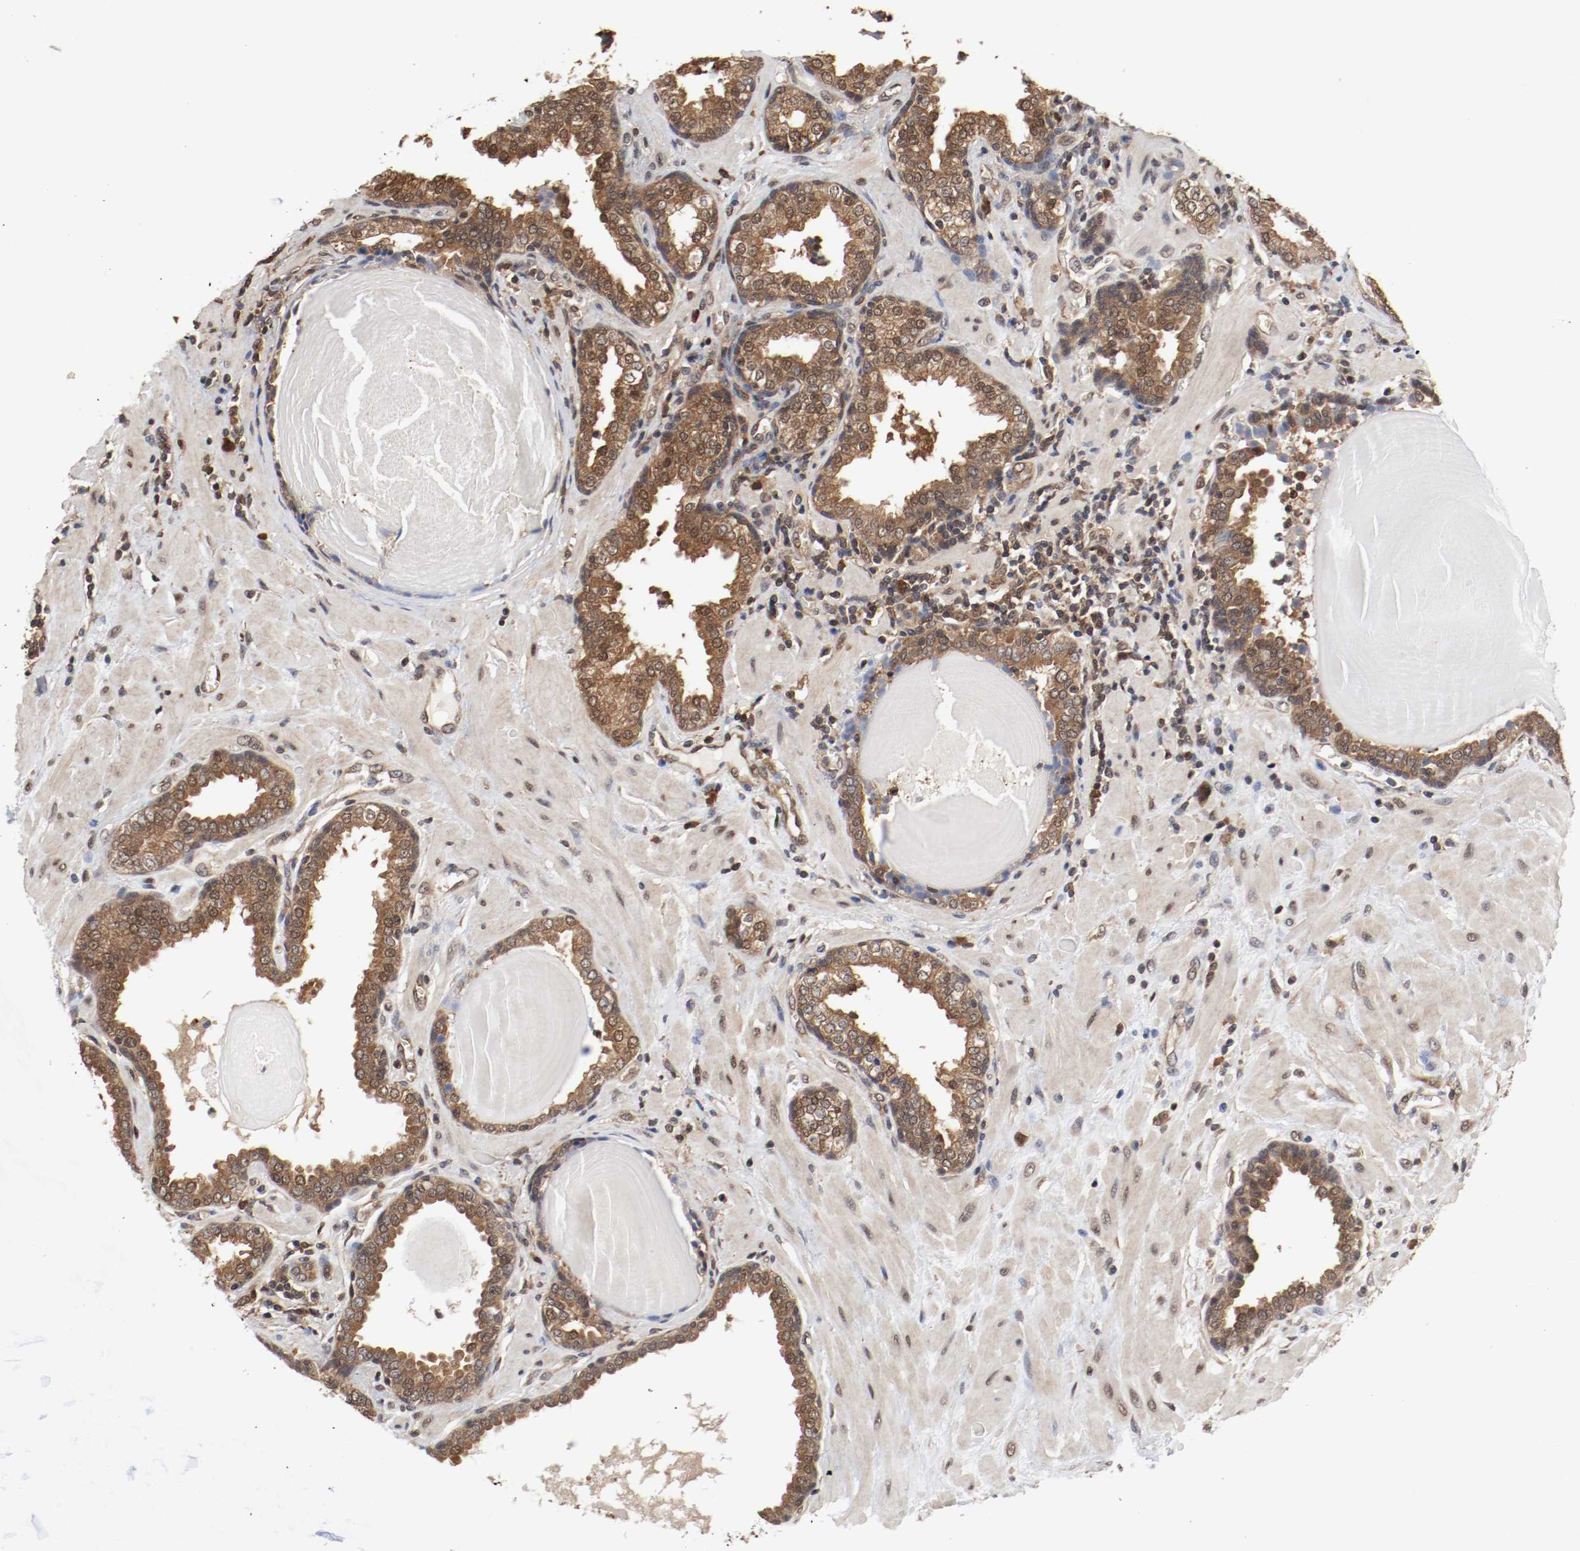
{"staining": {"intensity": "moderate", "quantity": ">75%", "location": "cytoplasmic/membranous,nuclear"}, "tissue": "prostate", "cell_type": "Glandular cells", "image_type": "normal", "snomed": [{"axis": "morphology", "description": "Normal tissue, NOS"}, {"axis": "topography", "description": "Prostate"}], "caption": "High-power microscopy captured an immunohistochemistry histopathology image of benign prostate, revealing moderate cytoplasmic/membranous,nuclear expression in approximately >75% of glandular cells.", "gene": "AFG3L2", "patient": {"sex": "male", "age": 51}}